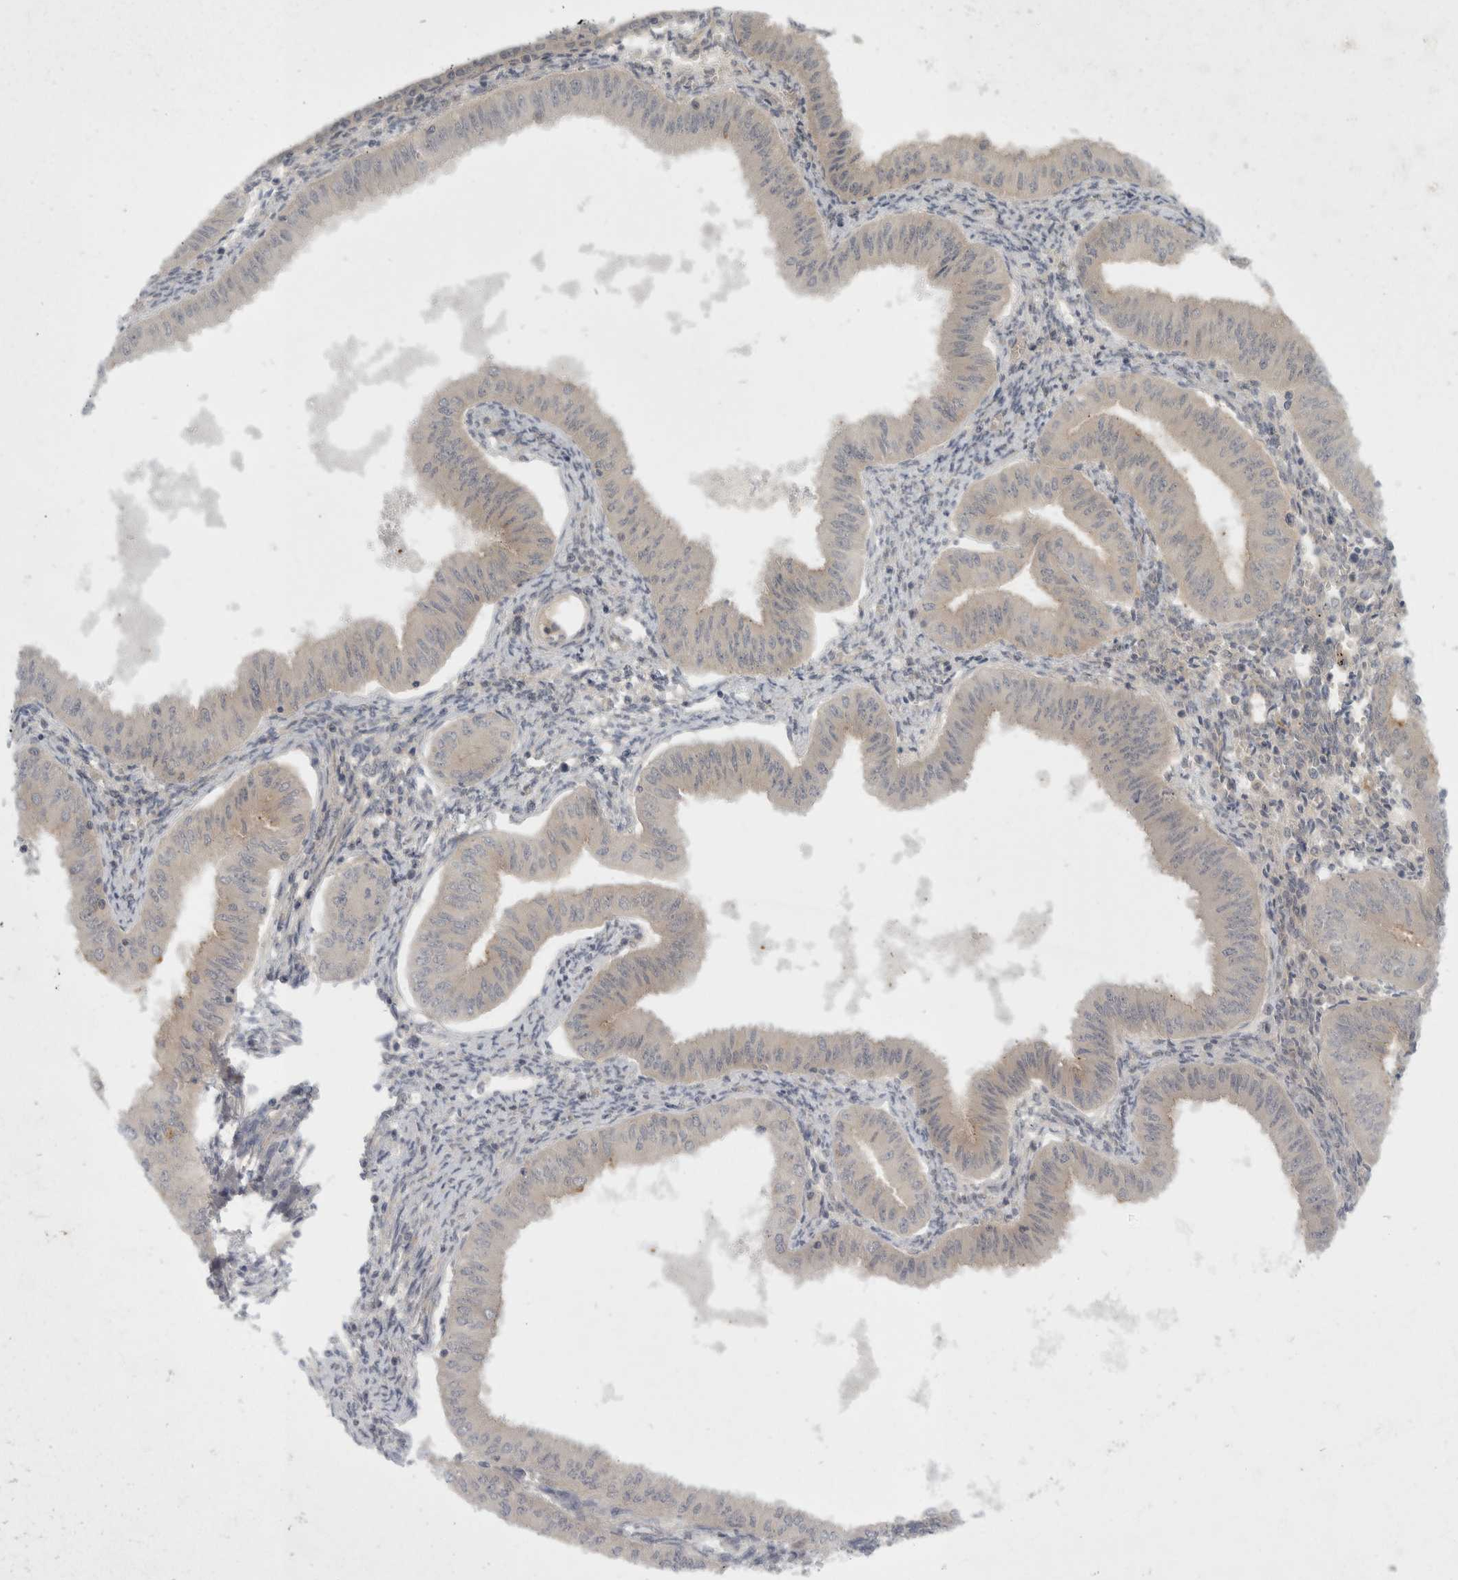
{"staining": {"intensity": "negative", "quantity": "none", "location": "none"}, "tissue": "endometrial cancer", "cell_type": "Tumor cells", "image_type": "cancer", "snomed": [{"axis": "morphology", "description": "Normal tissue, NOS"}, {"axis": "morphology", "description": "Adenocarcinoma, NOS"}, {"axis": "topography", "description": "Endometrium"}], "caption": "Adenocarcinoma (endometrial) stained for a protein using immunohistochemistry (IHC) demonstrates no positivity tumor cells.", "gene": "TOM1L2", "patient": {"sex": "female", "age": 53}}